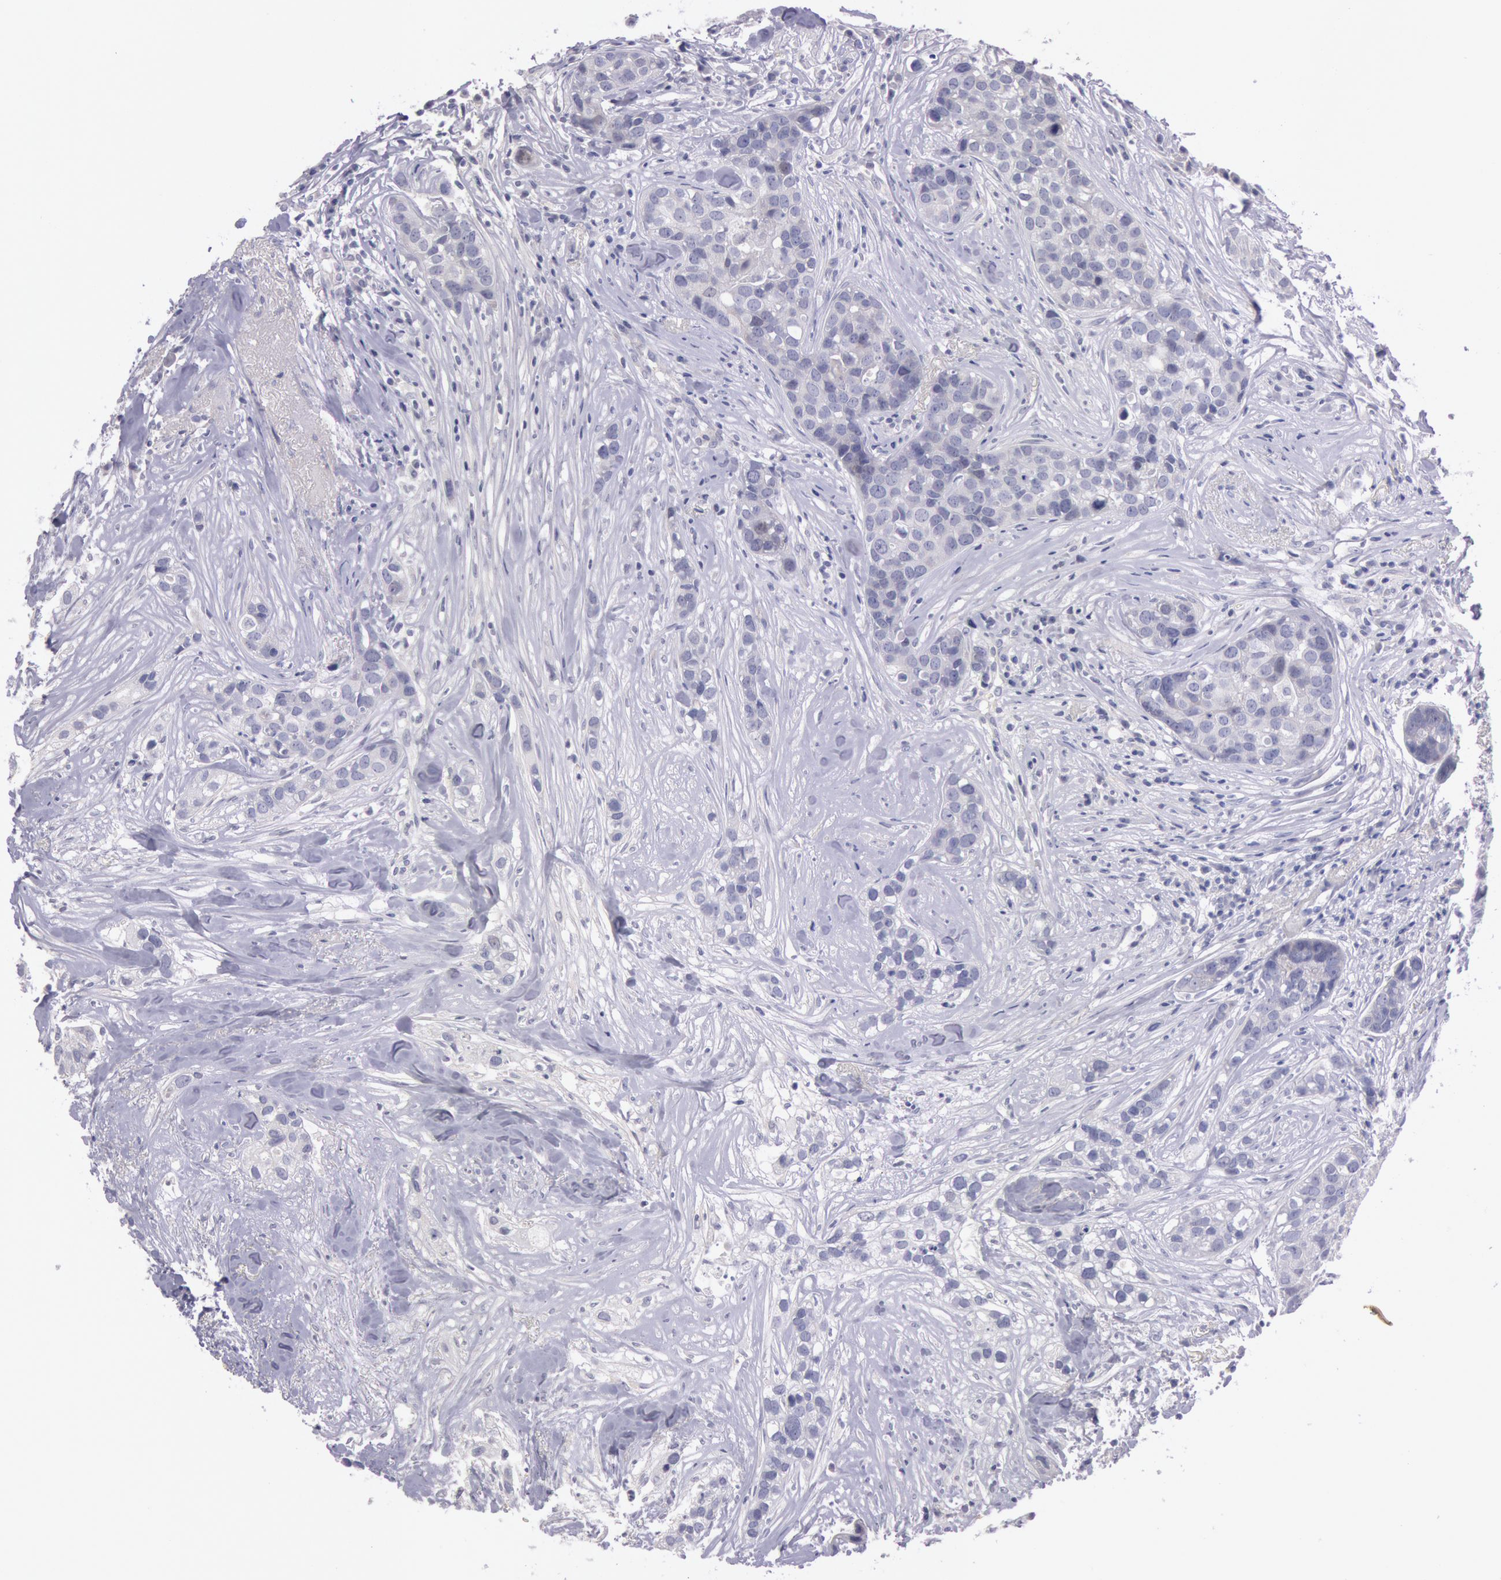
{"staining": {"intensity": "negative", "quantity": "none", "location": "none"}, "tissue": "breast cancer", "cell_type": "Tumor cells", "image_type": "cancer", "snomed": [{"axis": "morphology", "description": "Duct carcinoma"}, {"axis": "topography", "description": "Breast"}], "caption": "Immunohistochemical staining of human intraductal carcinoma (breast) displays no significant positivity in tumor cells.", "gene": "TRIB2", "patient": {"sex": "female", "age": 91}}